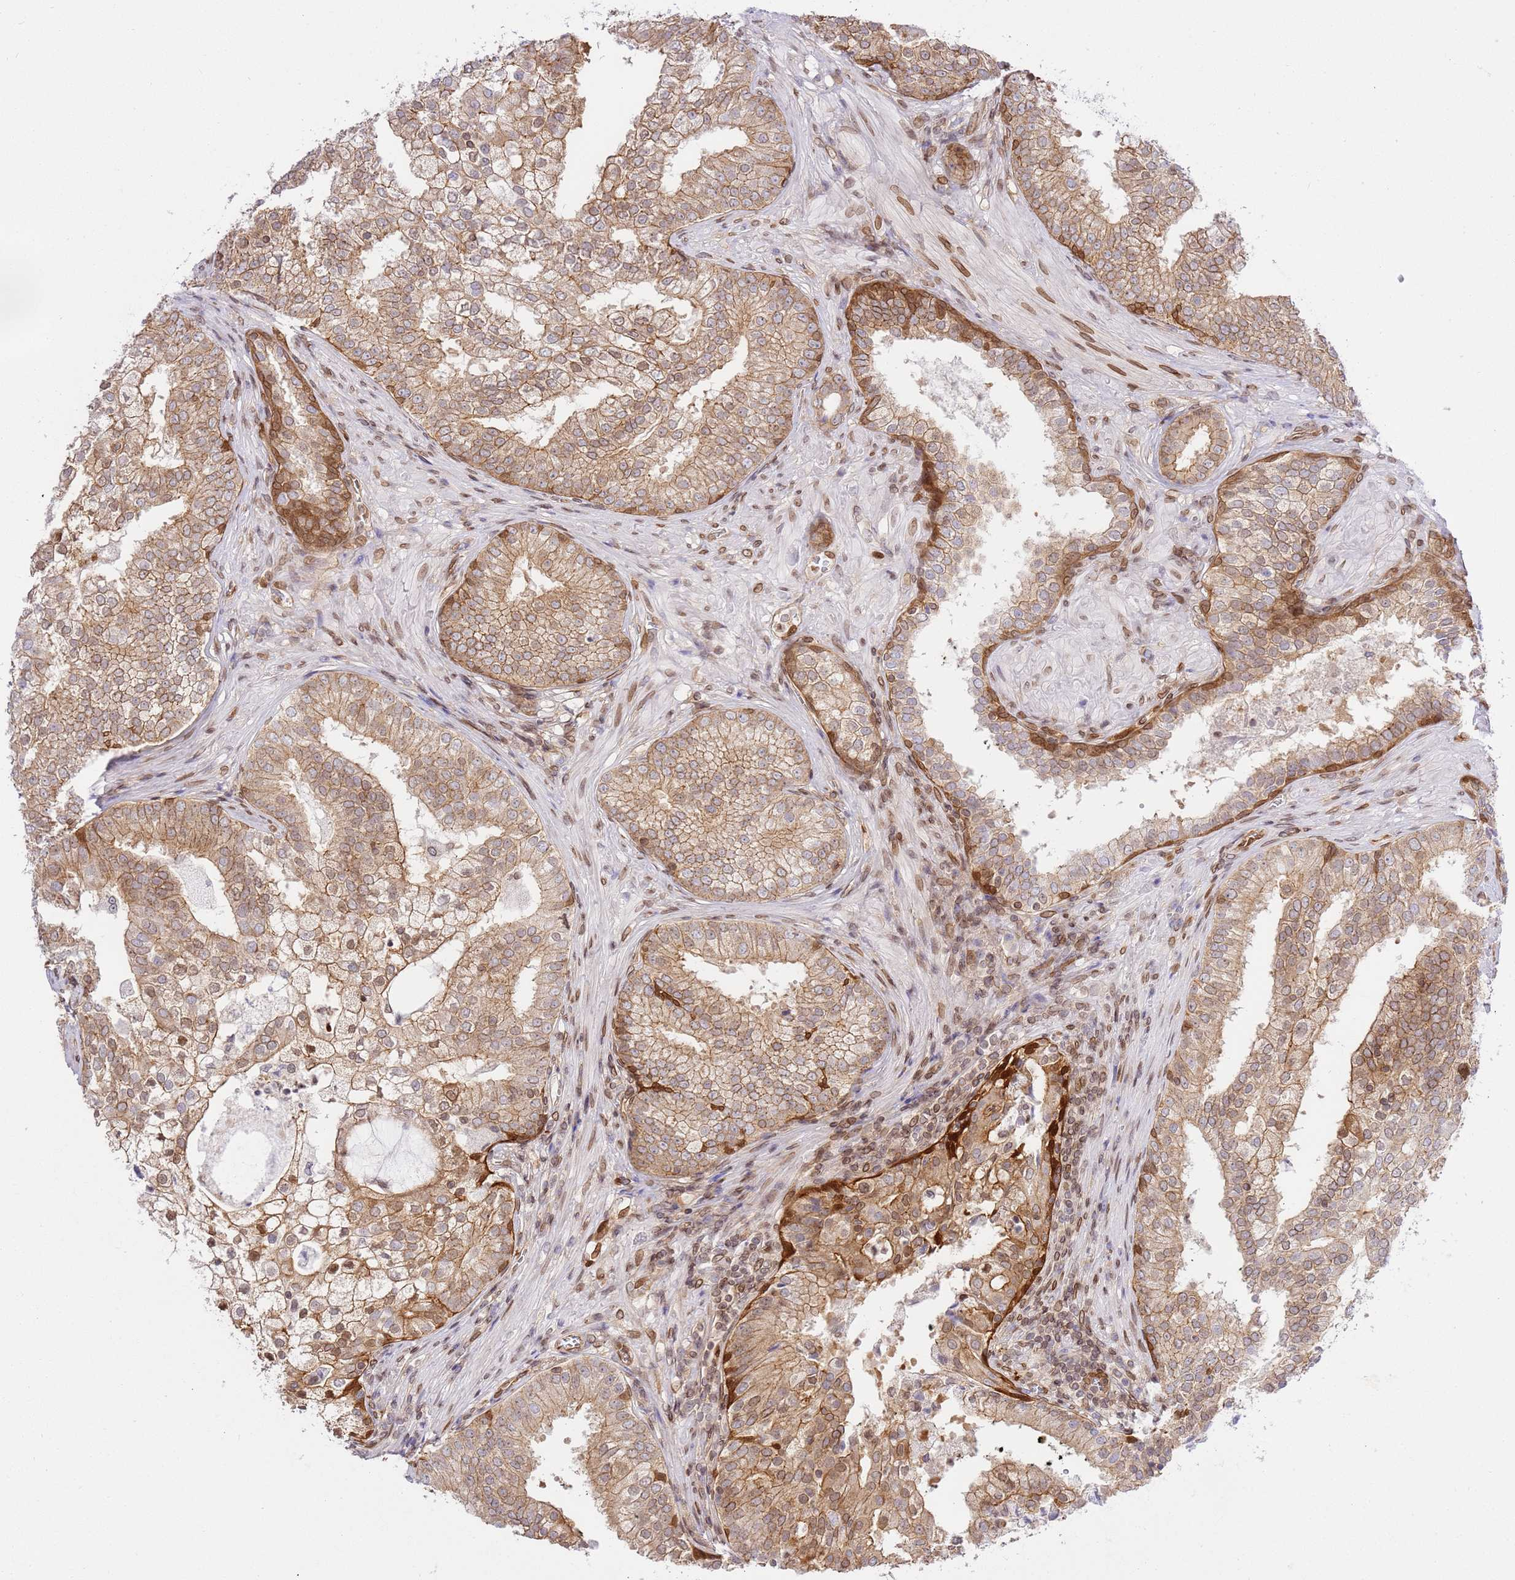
{"staining": {"intensity": "moderate", "quantity": ">75%", "location": "cytoplasmic/membranous,nuclear"}, "tissue": "prostate cancer", "cell_type": "Tumor cells", "image_type": "cancer", "snomed": [{"axis": "morphology", "description": "Adenocarcinoma, High grade"}, {"axis": "topography", "description": "Prostate"}], "caption": "Prostate adenocarcinoma (high-grade) stained for a protein (brown) demonstrates moderate cytoplasmic/membranous and nuclear positive positivity in approximately >75% of tumor cells.", "gene": "TRIM37", "patient": {"sex": "male", "age": 55}}